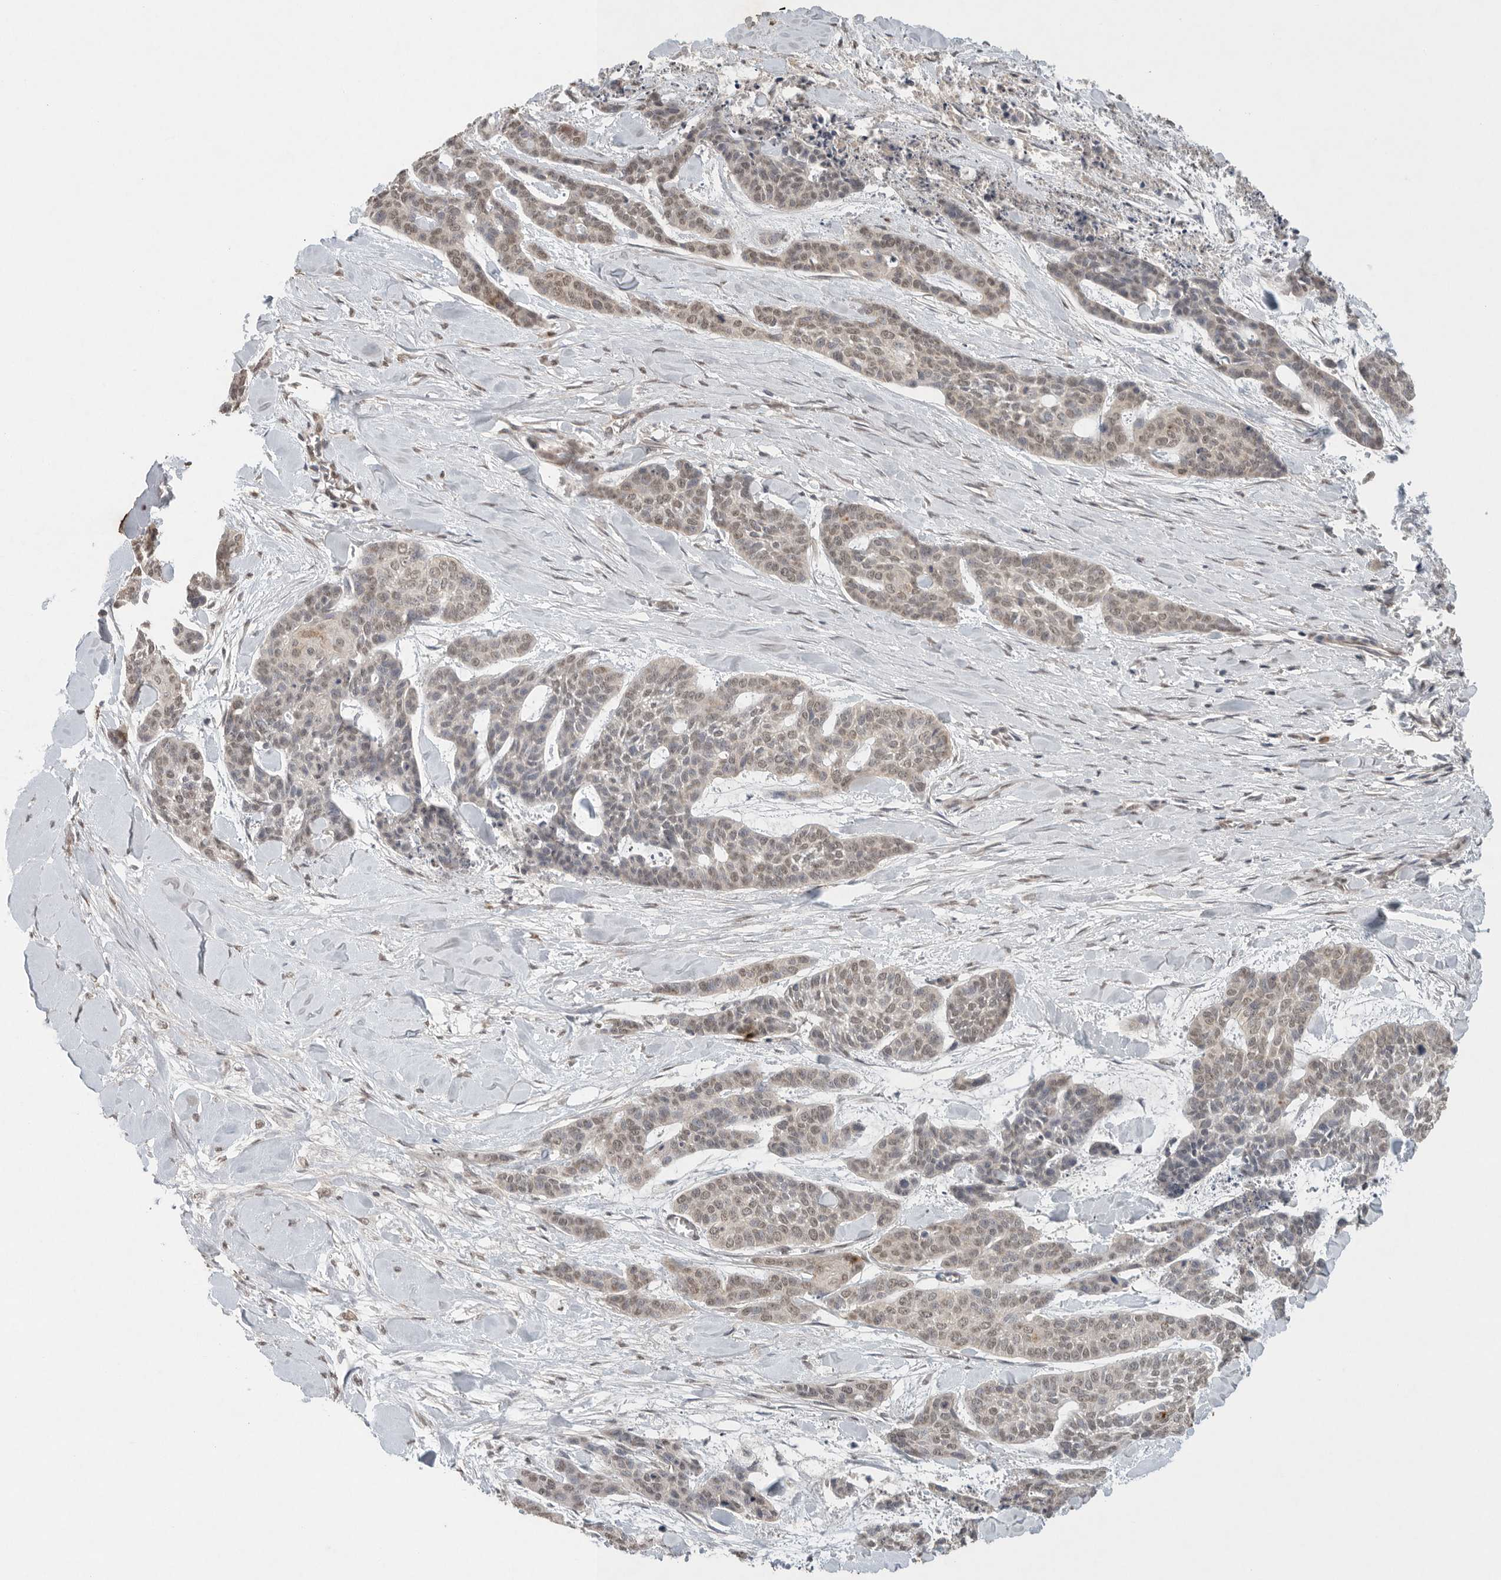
{"staining": {"intensity": "weak", "quantity": ">75%", "location": "nuclear"}, "tissue": "skin cancer", "cell_type": "Tumor cells", "image_type": "cancer", "snomed": [{"axis": "morphology", "description": "Basal cell carcinoma"}, {"axis": "topography", "description": "Skin"}], "caption": "Immunohistochemical staining of human skin cancer (basal cell carcinoma) reveals low levels of weak nuclear positivity in approximately >75% of tumor cells. The protein is shown in brown color, while the nuclei are stained blue.", "gene": "KLK5", "patient": {"sex": "female", "age": 64}}